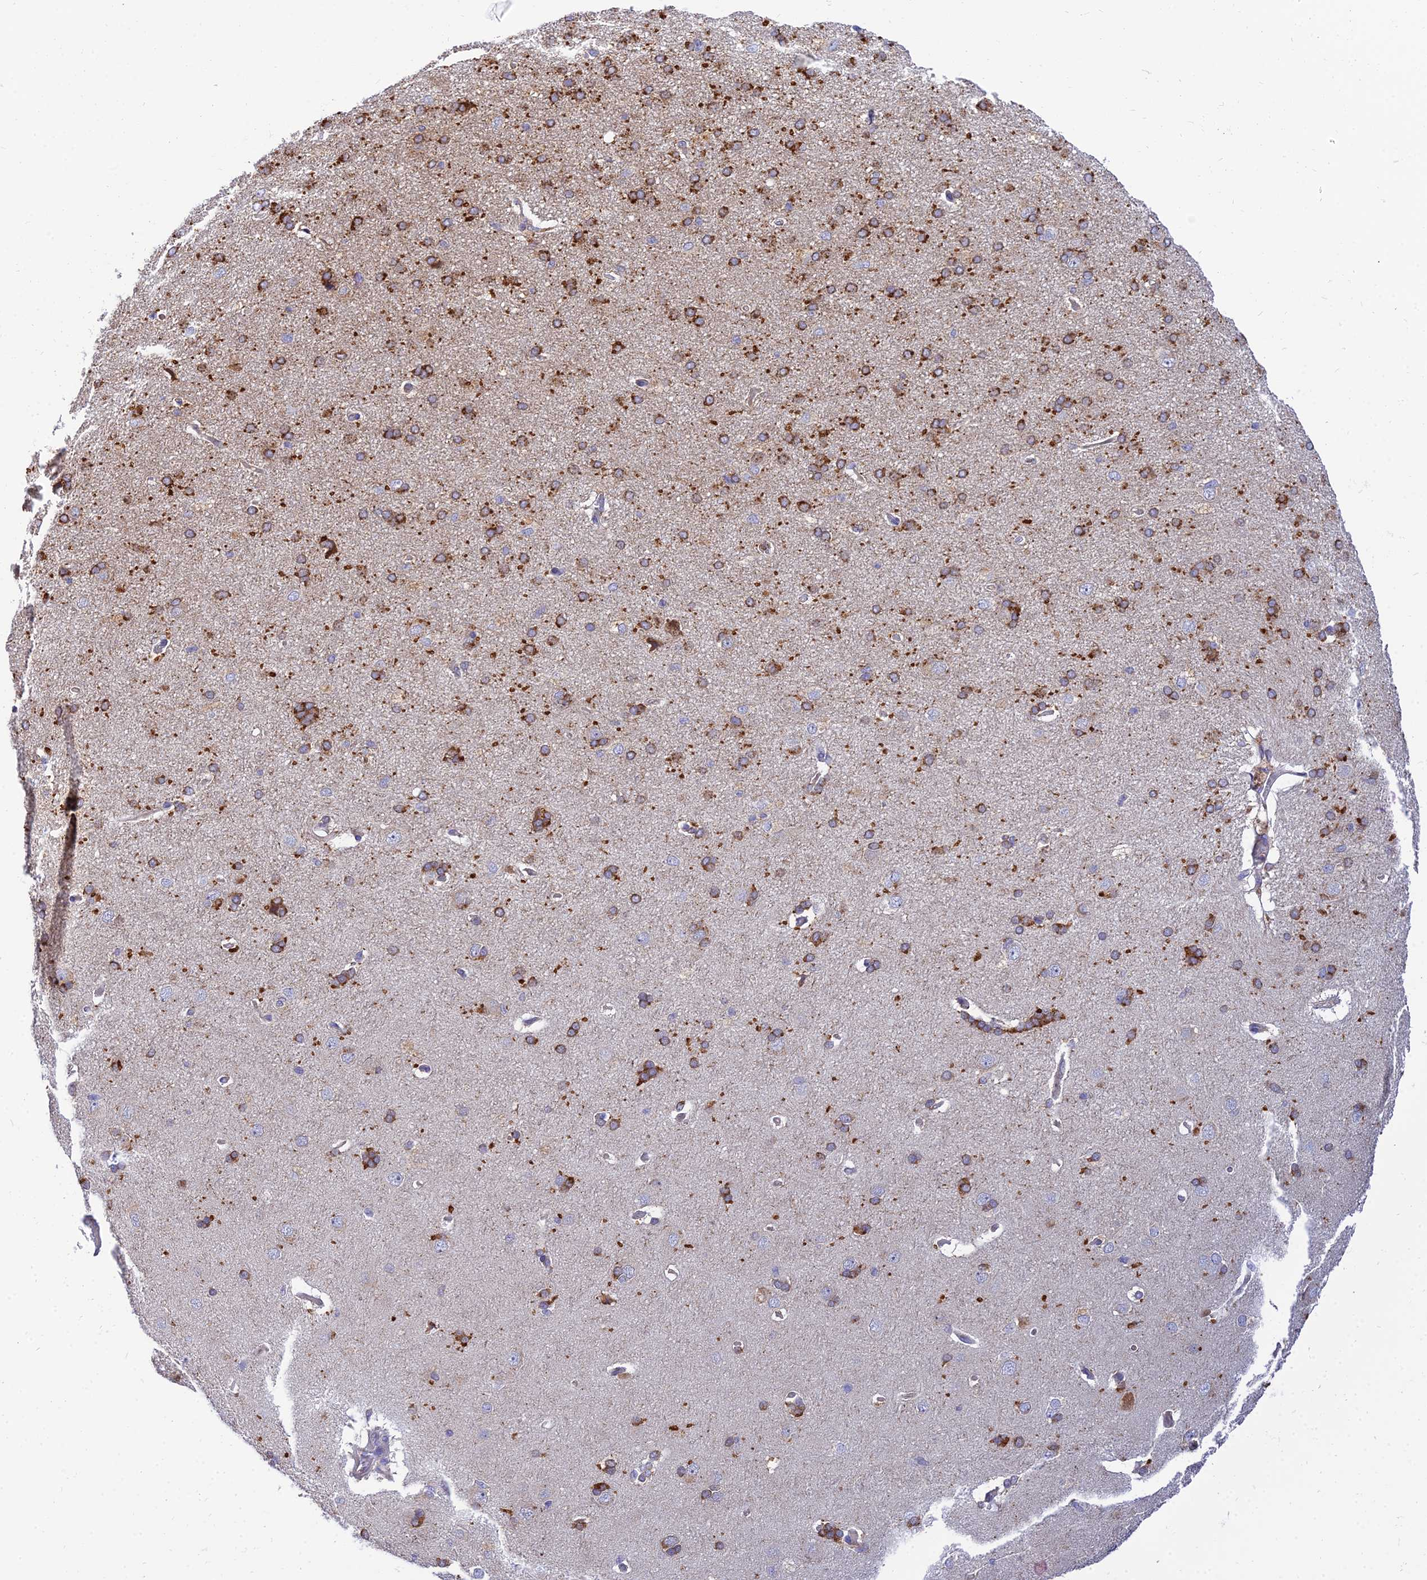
{"staining": {"intensity": "weak", "quantity": "<25%", "location": "cytoplasmic/membranous"}, "tissue": "cerebral cortex", "cell_type": "Endothelial cells", "image_type": "normal", "snomed": [{"axis": "morphology", "description": "Normal tissue, NOS"}, {"axis": "topography", "description": "Cerebral cortex"}], "caption": "High power microscopy photomicrograph of an immunohistochemistry photomicrograph of normal cerebral cortex, revealing no significant positivity in endothelial cells. (Stains: DAB immunohistochemistry with hematoxylin counter stain, Microscopy: brightfield microscopy at high magnification).", "gene": "ARL8A", "patient": {"sex": "male", "age": 62}}